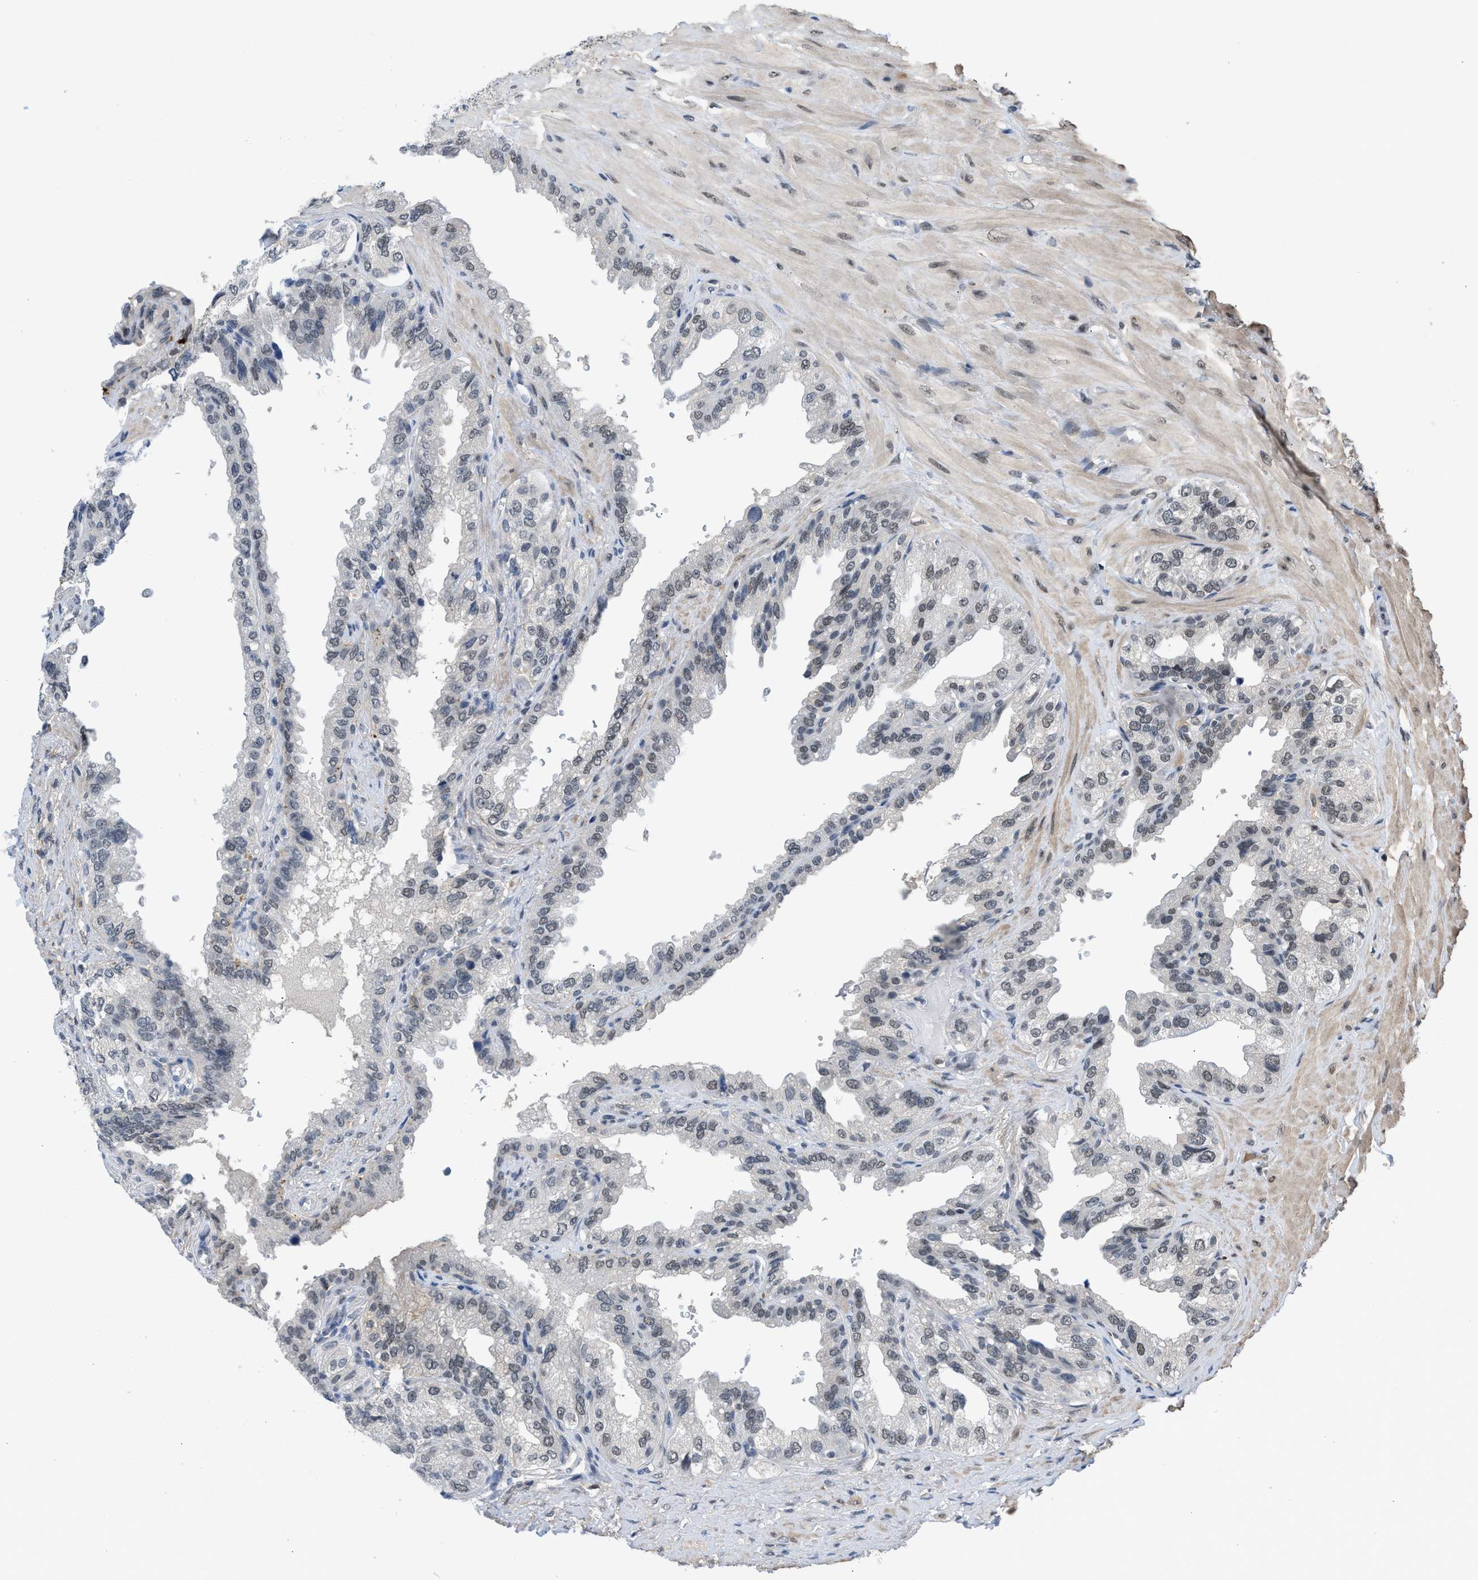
{"staining": {"intensity": "weak", "quantity": "<25%", "location": "nuclear"}, "tissue": "seminal vesicle", "cell_type": "Glandular cells", "image_type": "normal", "snomed": [{"axis": "morphology", "description": "Normal tissue, NOS"}, {"axis": "topography", "description": "Seminal veicle"}], "caption": "This is an immunohistochemistry image of benign human seminal vesicle. There is no staining in glandular cells.", "gene": "TERF2IP", "patient": {"sex": "male", "age": 68}}